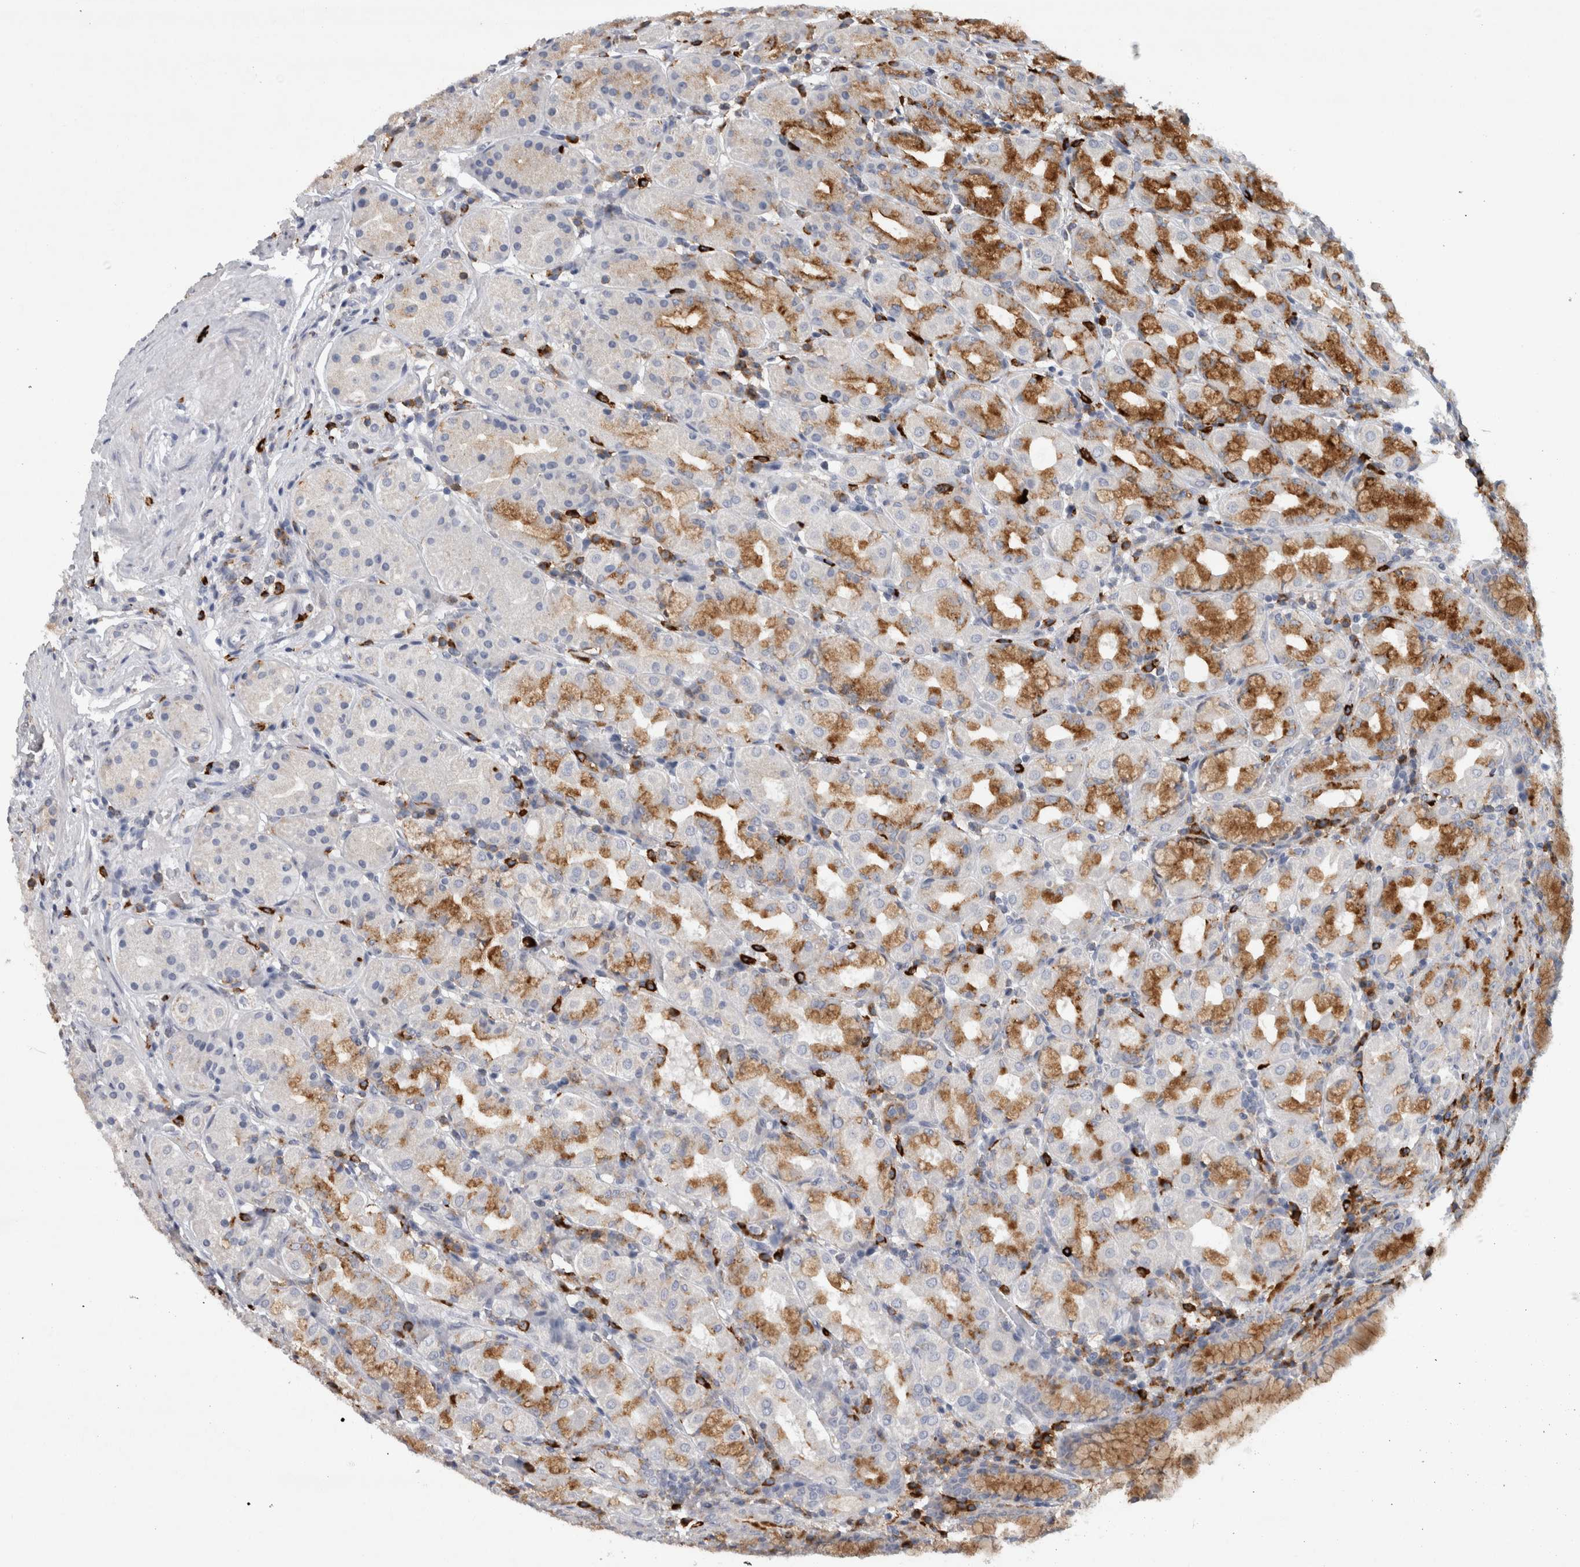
{"staining": {"intensity": "moderate", "quantity": ">75%", "location": "cytoplasmic/membranous"}, "tissue": "stomach", "cell_type": "Glandular cells", "image_type": "normal", "snomed": [{"axis": "morphology", "description": "Normal tissue, NOS"}, {"axis": "topography", "description": "Stomach, lower"}], "caption": "An immunohistochemistry micrograph of benign tissue is shown. Protein staining in brown highlights moderate cytoplasmic/membranous positivity in stomach within glandular cells. The protein is stained brown, and the nuclei are stained in blue (DAB (3,3'-diaminobenzidine) IHC with brightfield microscopy, high magnification).", "gene": "CD63", "patient": {"sex": "female", "age": 56}}